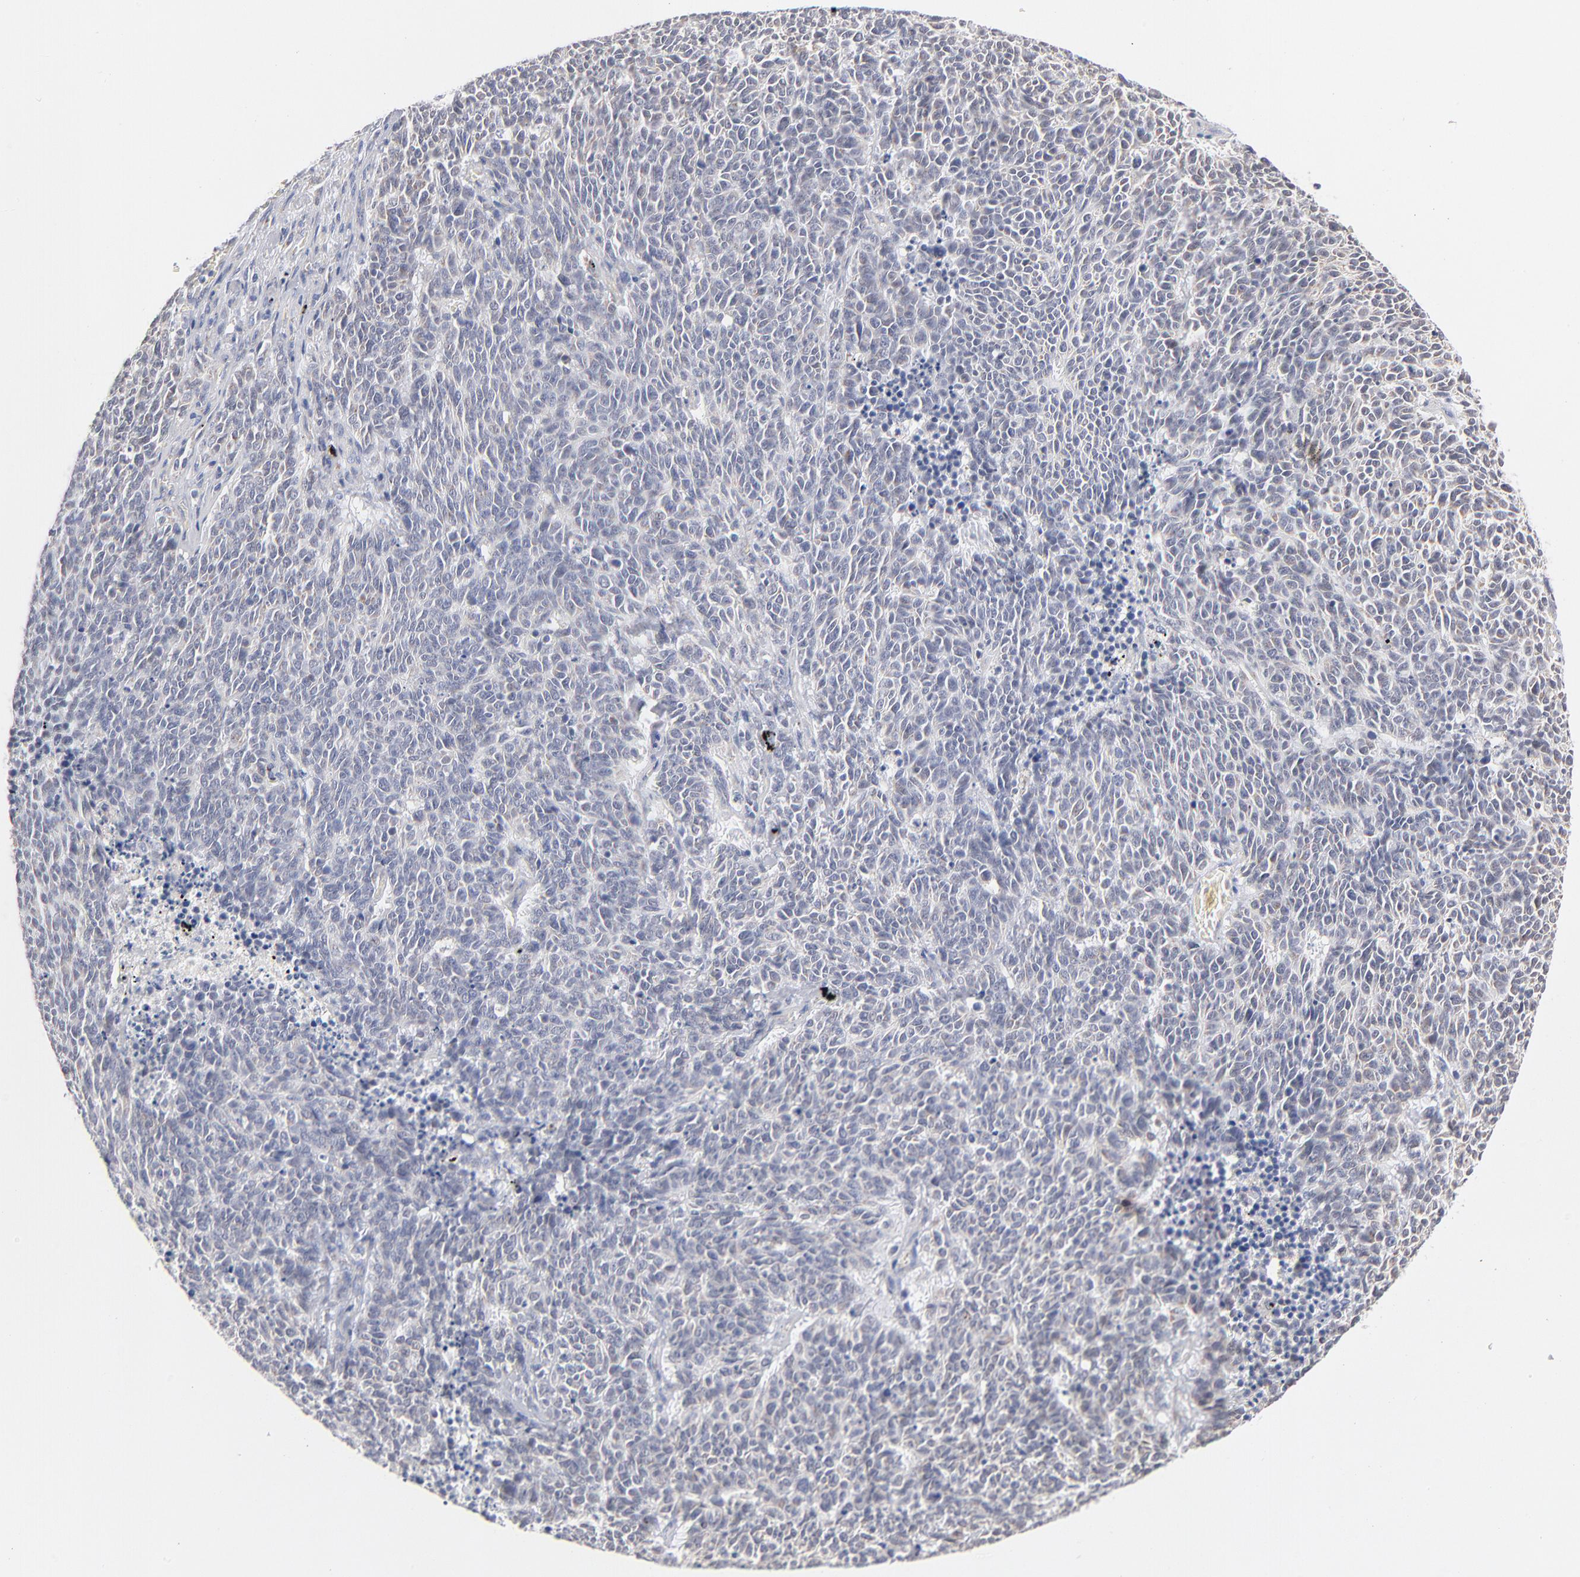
{"staining": {"intensity": "weak", "quantity": "<25%", "location": "cytoplasmic/membranous"}, "tissue": "lung cancer", "cell_type": "Tumor cells", "image_type": "cancer", "snomed": [{"axis": "morphology", "description": "Neoplasm, malignant, NOS"}, {"axis": "topography", "description": "Lung"}], "caption": "Immunohistochemical staining of human lung neoplasm (malignant) demonstrates no significant expression in tumor cells. (Stains: DAB immunohistochemistry with hematoxylin counter stain, Microscopy: brightfield microscopy at high magnification).", "gene": "MRPL58", "patient": {"sex": "female", "age": 58}}